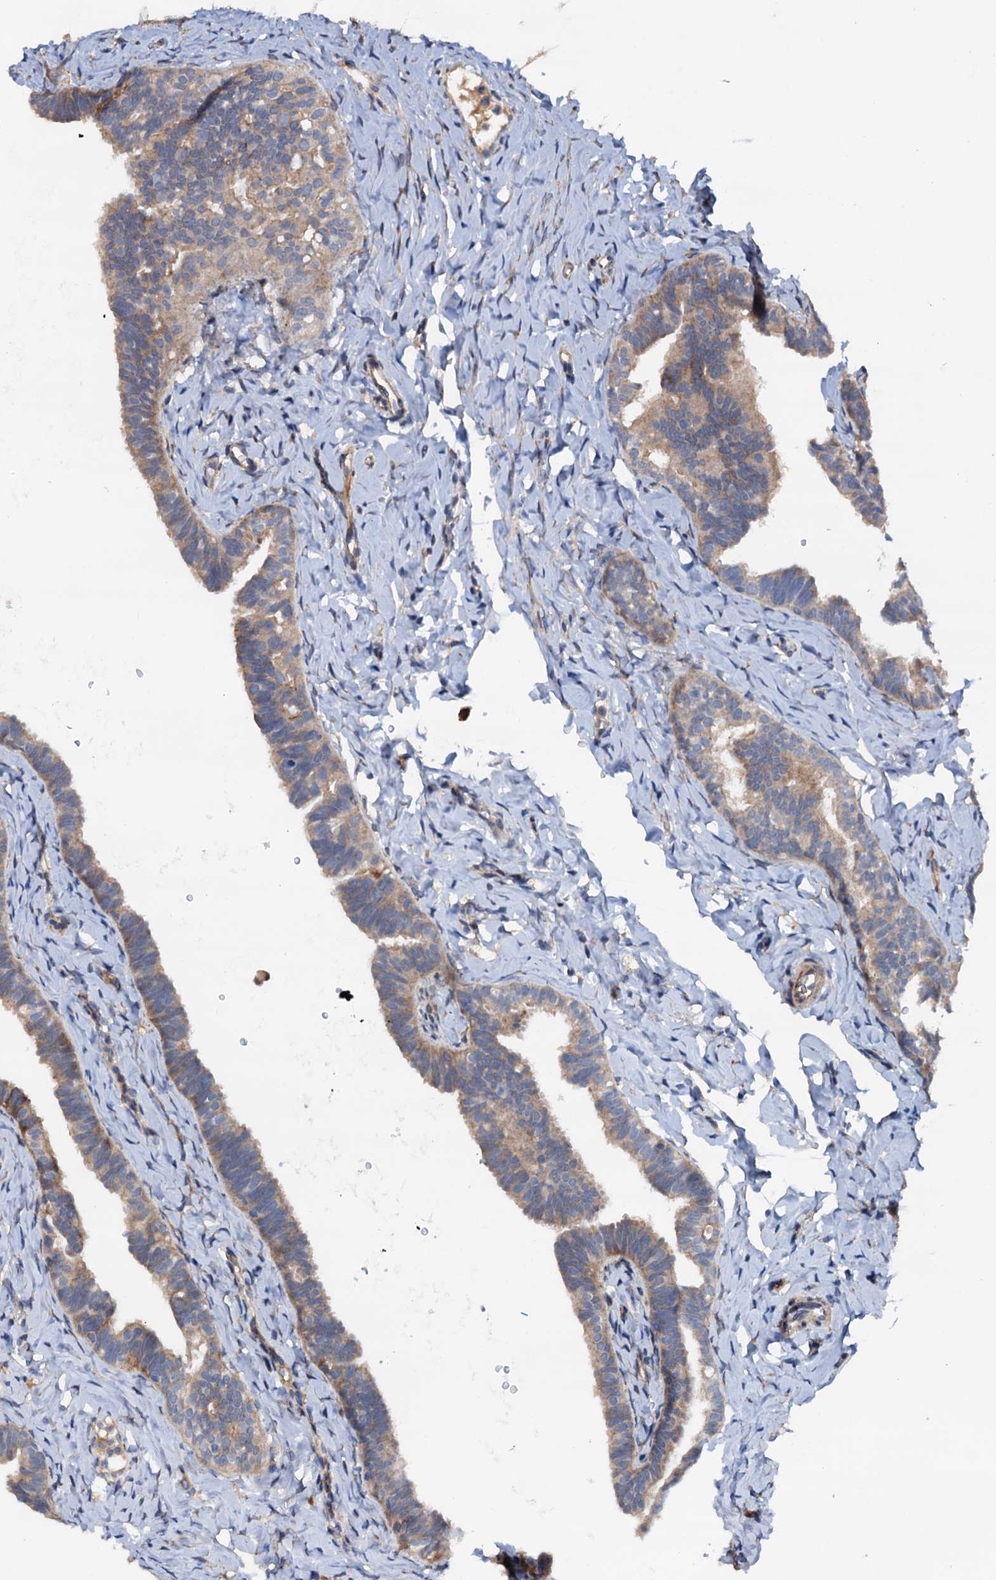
{"staining": {"intensity": "weak", "quantity": "25%-75%", "location": "cytoplasmic/membranous"}, "tissue": "fallopian tube", "cell_type": "Glandular cells", "image_type": "normal", "snomed": [{"axis": "morphology", "description": "Normal tissue, NOS"}, {"axis": "topography", "description": "Fallopian tube"}], "caption": "Brown immunohistochemical staining in unremarkable fallopian tube demonstrates weak cytoplasmic/membranous positivity in approximately 25%-75% of glandular cells. Nuclei are stained in blue.", "gene": "RASSF9", "patient": {"sex": "female", "age": 65}}